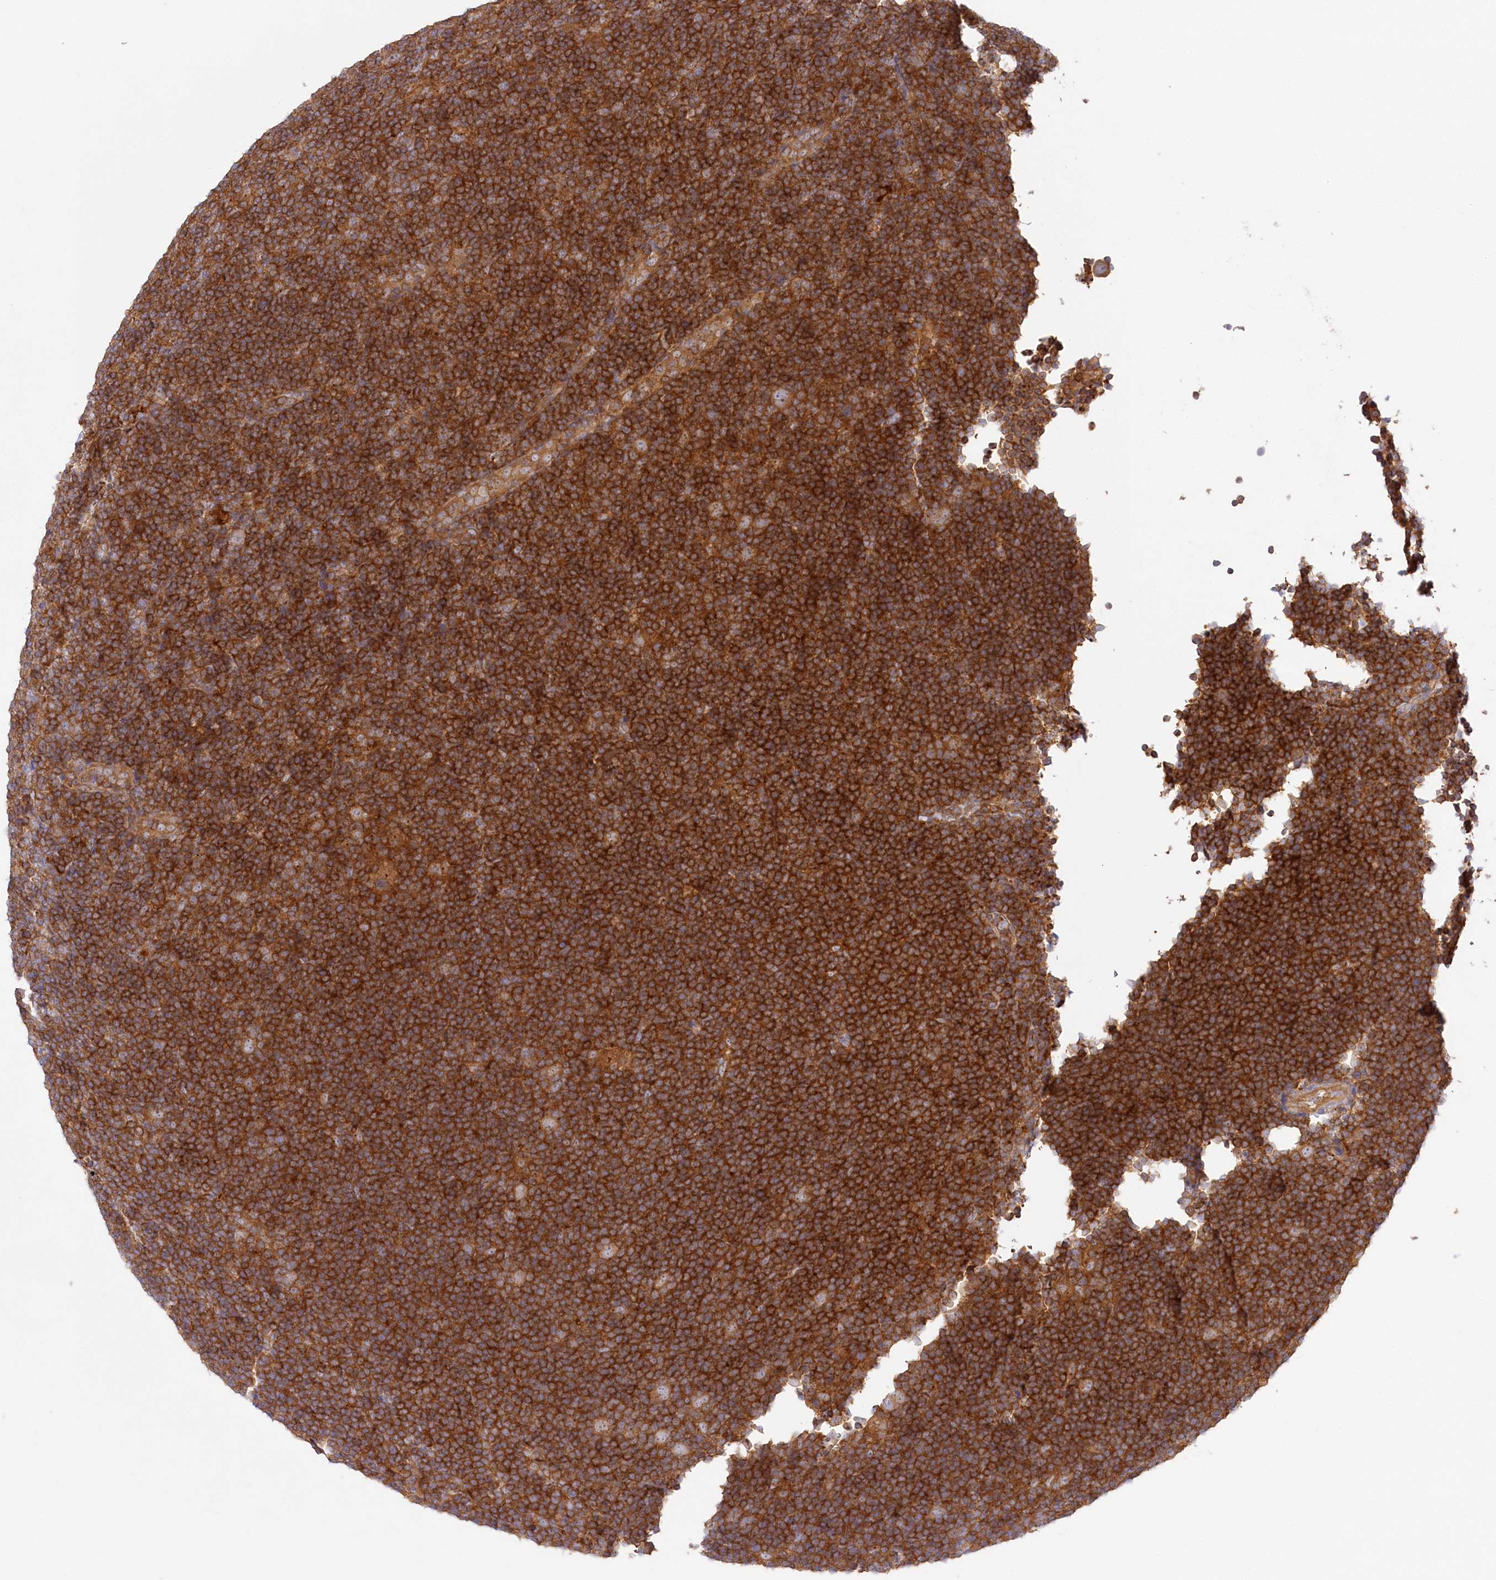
{"staining": {"intensity": "moderate", "quantity": ">75%", "location": "cytoplasmic/membranous"}, "tissue": "lymphoma", "cell_type": "Tumor cells", "image_type": "cancer", "snomed": [{"axis": "morphology", "description": "Hodgkin's disease, NOS"}, {"axis": "topography", "description": "Lymph node"}], "caption": "A medium amount of moderate cytoplasmic/membranous staining is present in about >75% of tumor cells in Hodgkin's disease tissue.", "gene": "ABRAXAS2", "patient": {"sex": "female", "age": 57}}